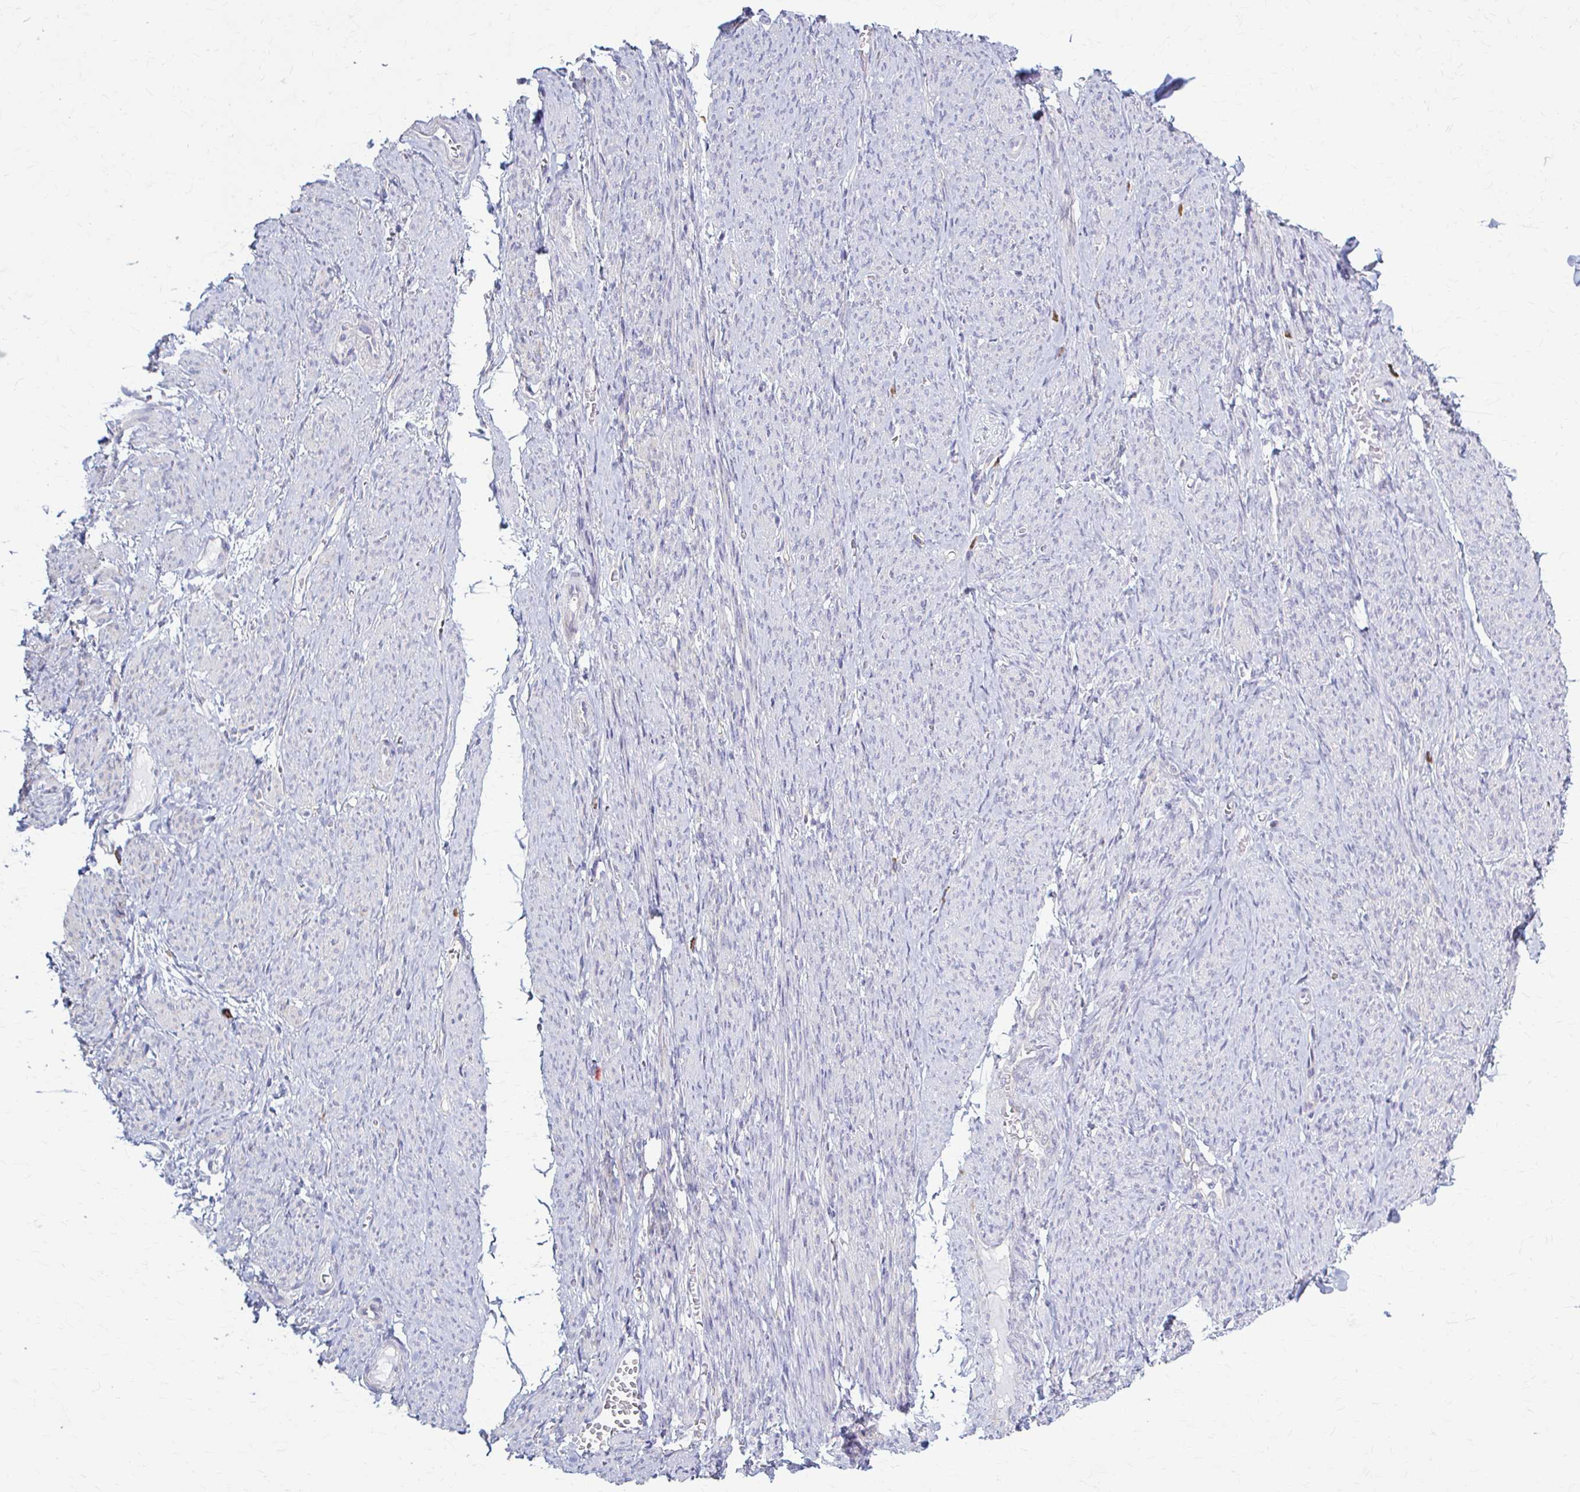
{"staining": {"intensity": "negative", "quantity": "none", "location": "none"}, "tissue": "smooth muscle", "cell_type": "Smooth muscle cells", "image_type": "normal", "snomed": [{"axis": "morphology", "description": "Normal tissue, NOS"}, {"axis": "topography", "description": "Smooth muscle"}], "caption": "Immunohistochemistry micrograph of benign smooth muscle: human smooth muscle stained with DAB demonstrates no significant protein positivity in smooth muscle cells. The staining was performed using DAB (3,3'-diaminobenzidine) to visualize the protein expression in brown, while the nuclei were stained in blue with hematoxylin (Magnification: 20x).", "gene": "PRKRA", "patient": {"sex": "female", "age": 65}}